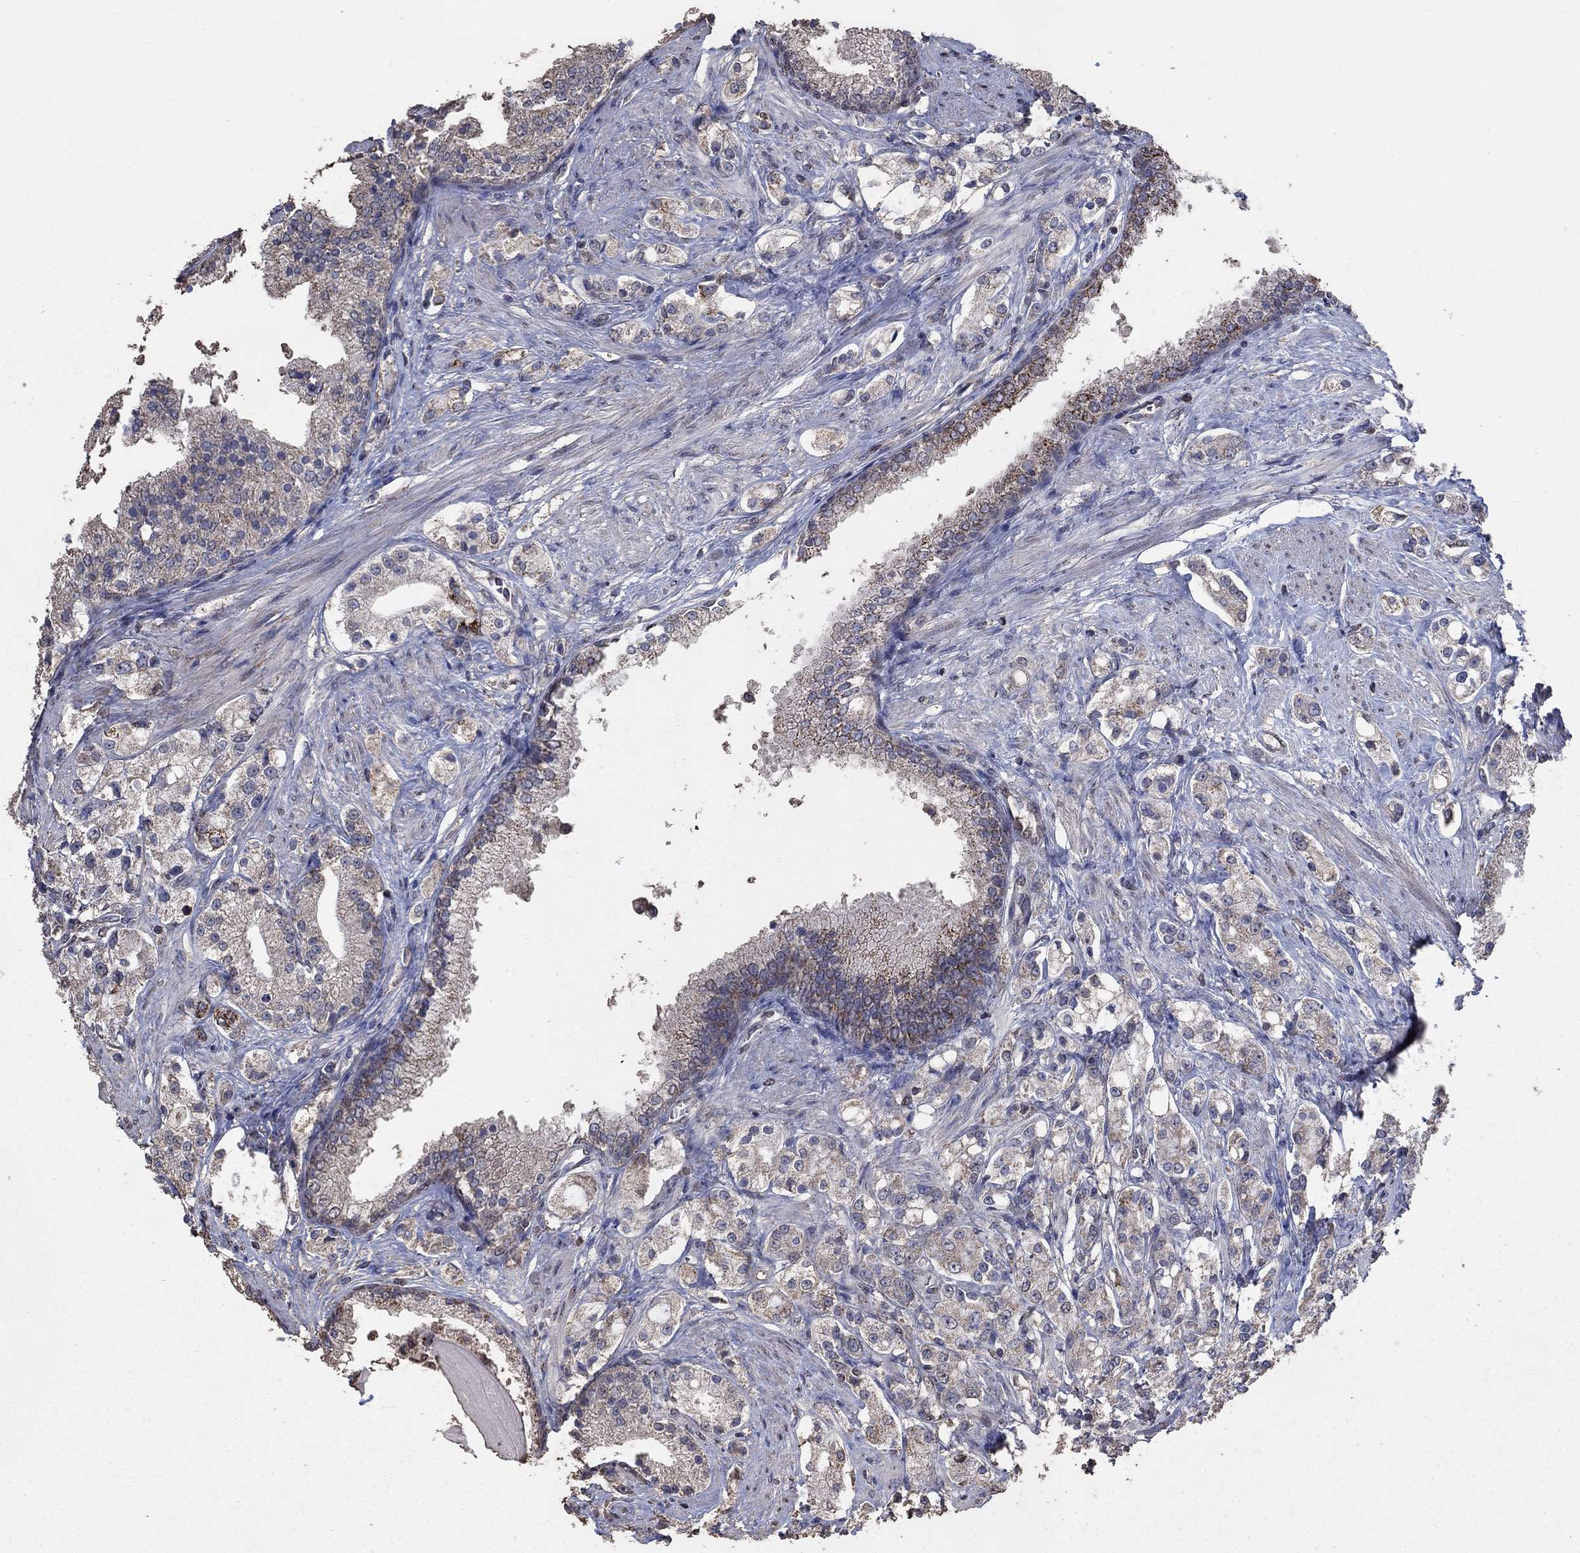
{"staining": {"intensity": "strong", "quantity": "<25%", "location": "cytoplasmic/membranous"}, "tissue": "prostate cancer", "cell_type": "Tumor cells", "image_type": "cancer", "snomed": [{"axis": "morphology", "description": "Adenocarcinoma, NOS"}, {"axis": "topography", "description": "Prostate and seminal vesicle, NOS"}, {"axis": "topography", "description": "Prostate"}], "caption": "IHC photomicrograph of prostate adenocarcinoma stained for a protein (brown), which reveals medium levels of strong cytoplasmic/membranous positivity in about <25% of tumor cells.", "gene": "MRPS24", "patient": {"sex": "male", "age": 67}}